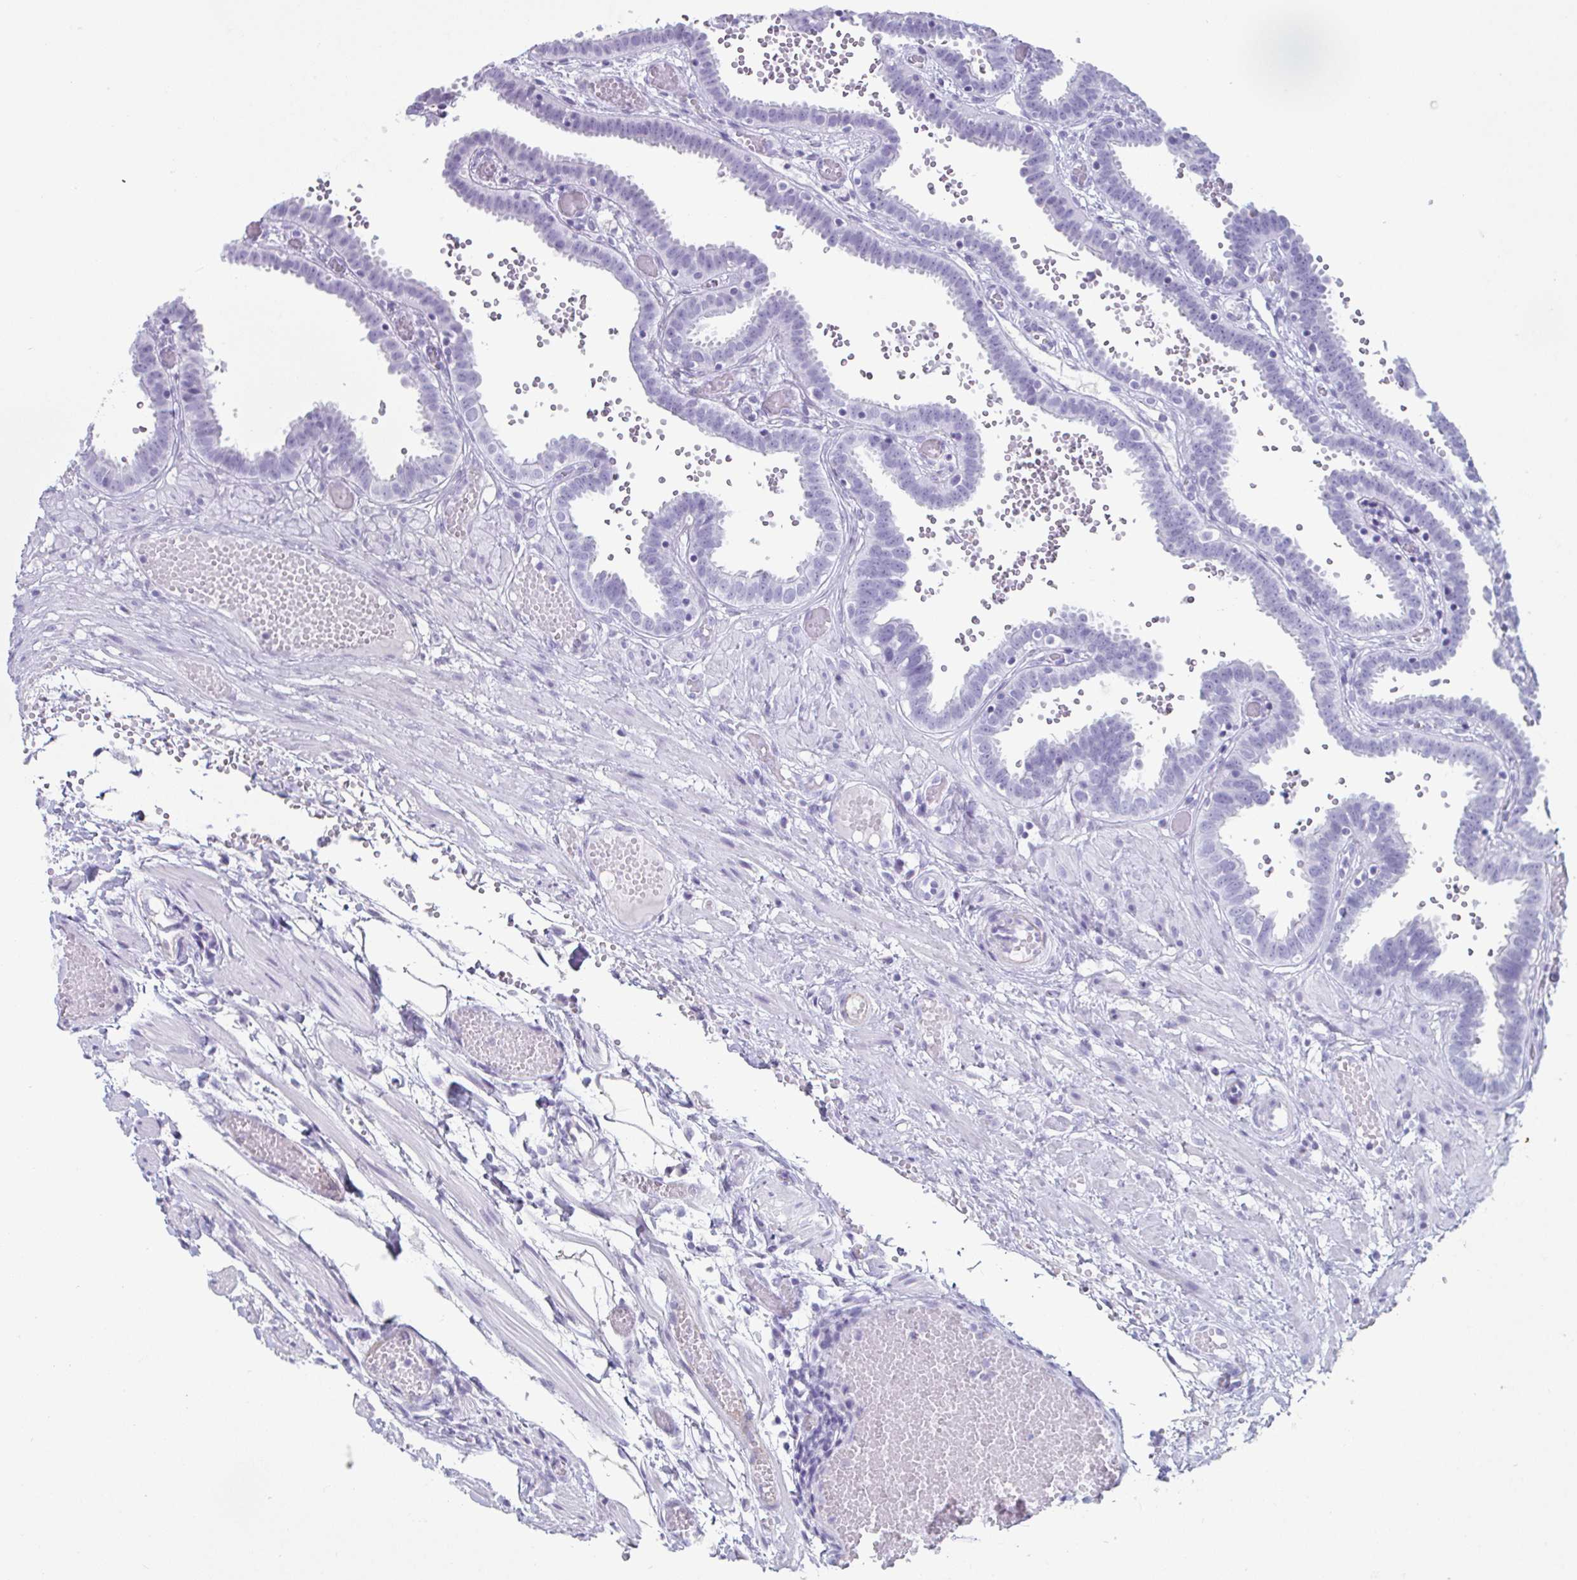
{"staining": {"intensity": "negative", "quantity": "none", "location": "none"}, "tissue": "fallopian tube", "cell_type": "Glandular cells", "image_type": "normal", "snomed": [{"axis": "morphology", "description": "Normal tissue, NOS"}, {"axis": "topography", "description": "Fallopian tube"}], "caption": "The immunohistochemistry (IHC) histopathology image has no significant positivity in glandular cells of fallopian tube.", "gene": "CREG2", "patient": {"sex": "female", "age": 37}}